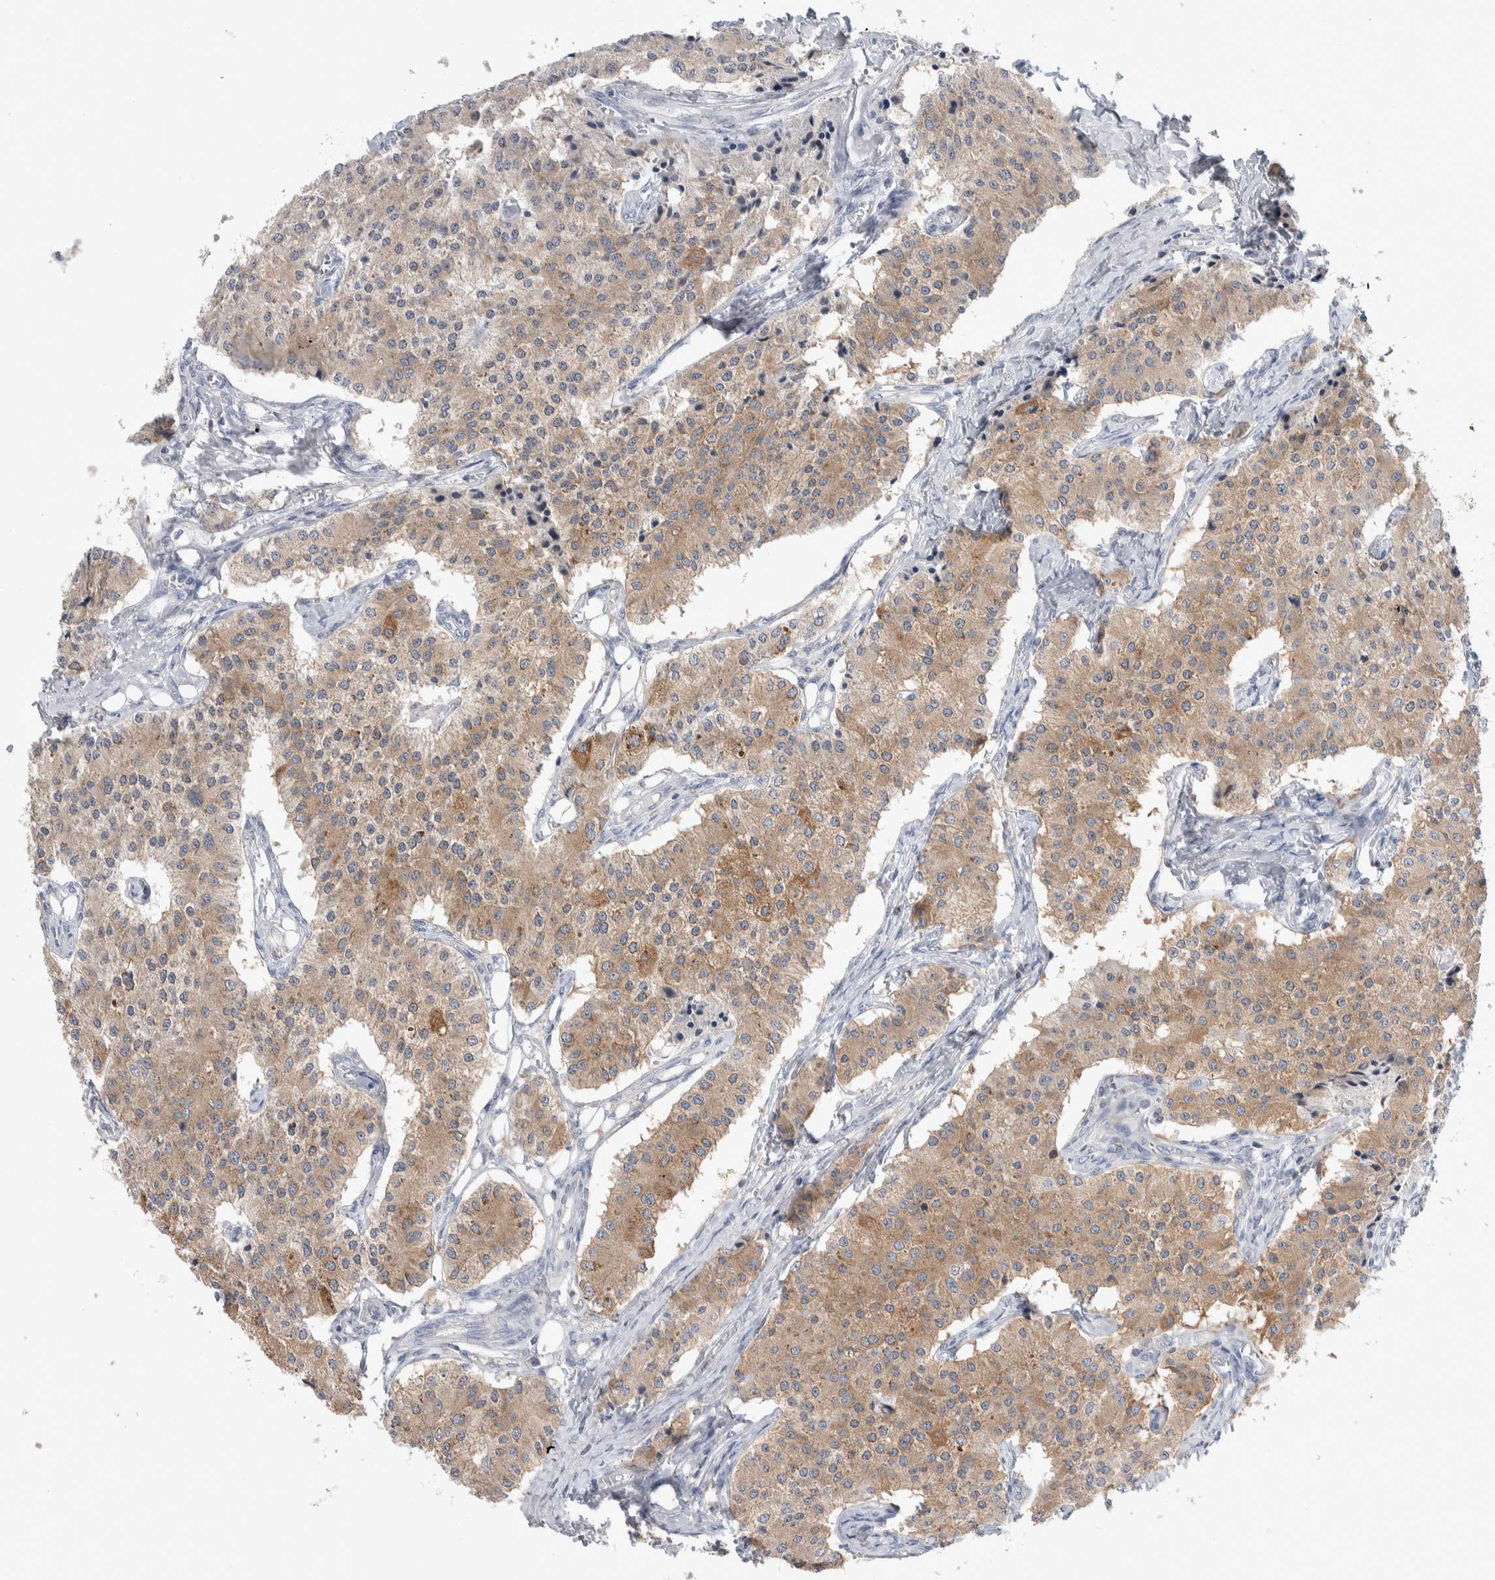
{"staining": {"intensity": "moderate", "quantity": ">75%", "location": "cytoplasmic/membranous"}, "tissue": "carcinoid", "cell_type": "Tumor cells", "image_type": "cancer", "snomed": [{"axis": "morphology", "description": "Carcinoid, malignant, NOS"}, {"axis": "topography", "description": "Colon"}], "caption": "Immunohistochemical staining of carcinoid (malignant) shows medium levels of moderate cytoplasmic/membranous protein expression in about >75% of tumor cells.", "gene": "HTATIP2", "patient": {"sex": "female", "age": 52}}